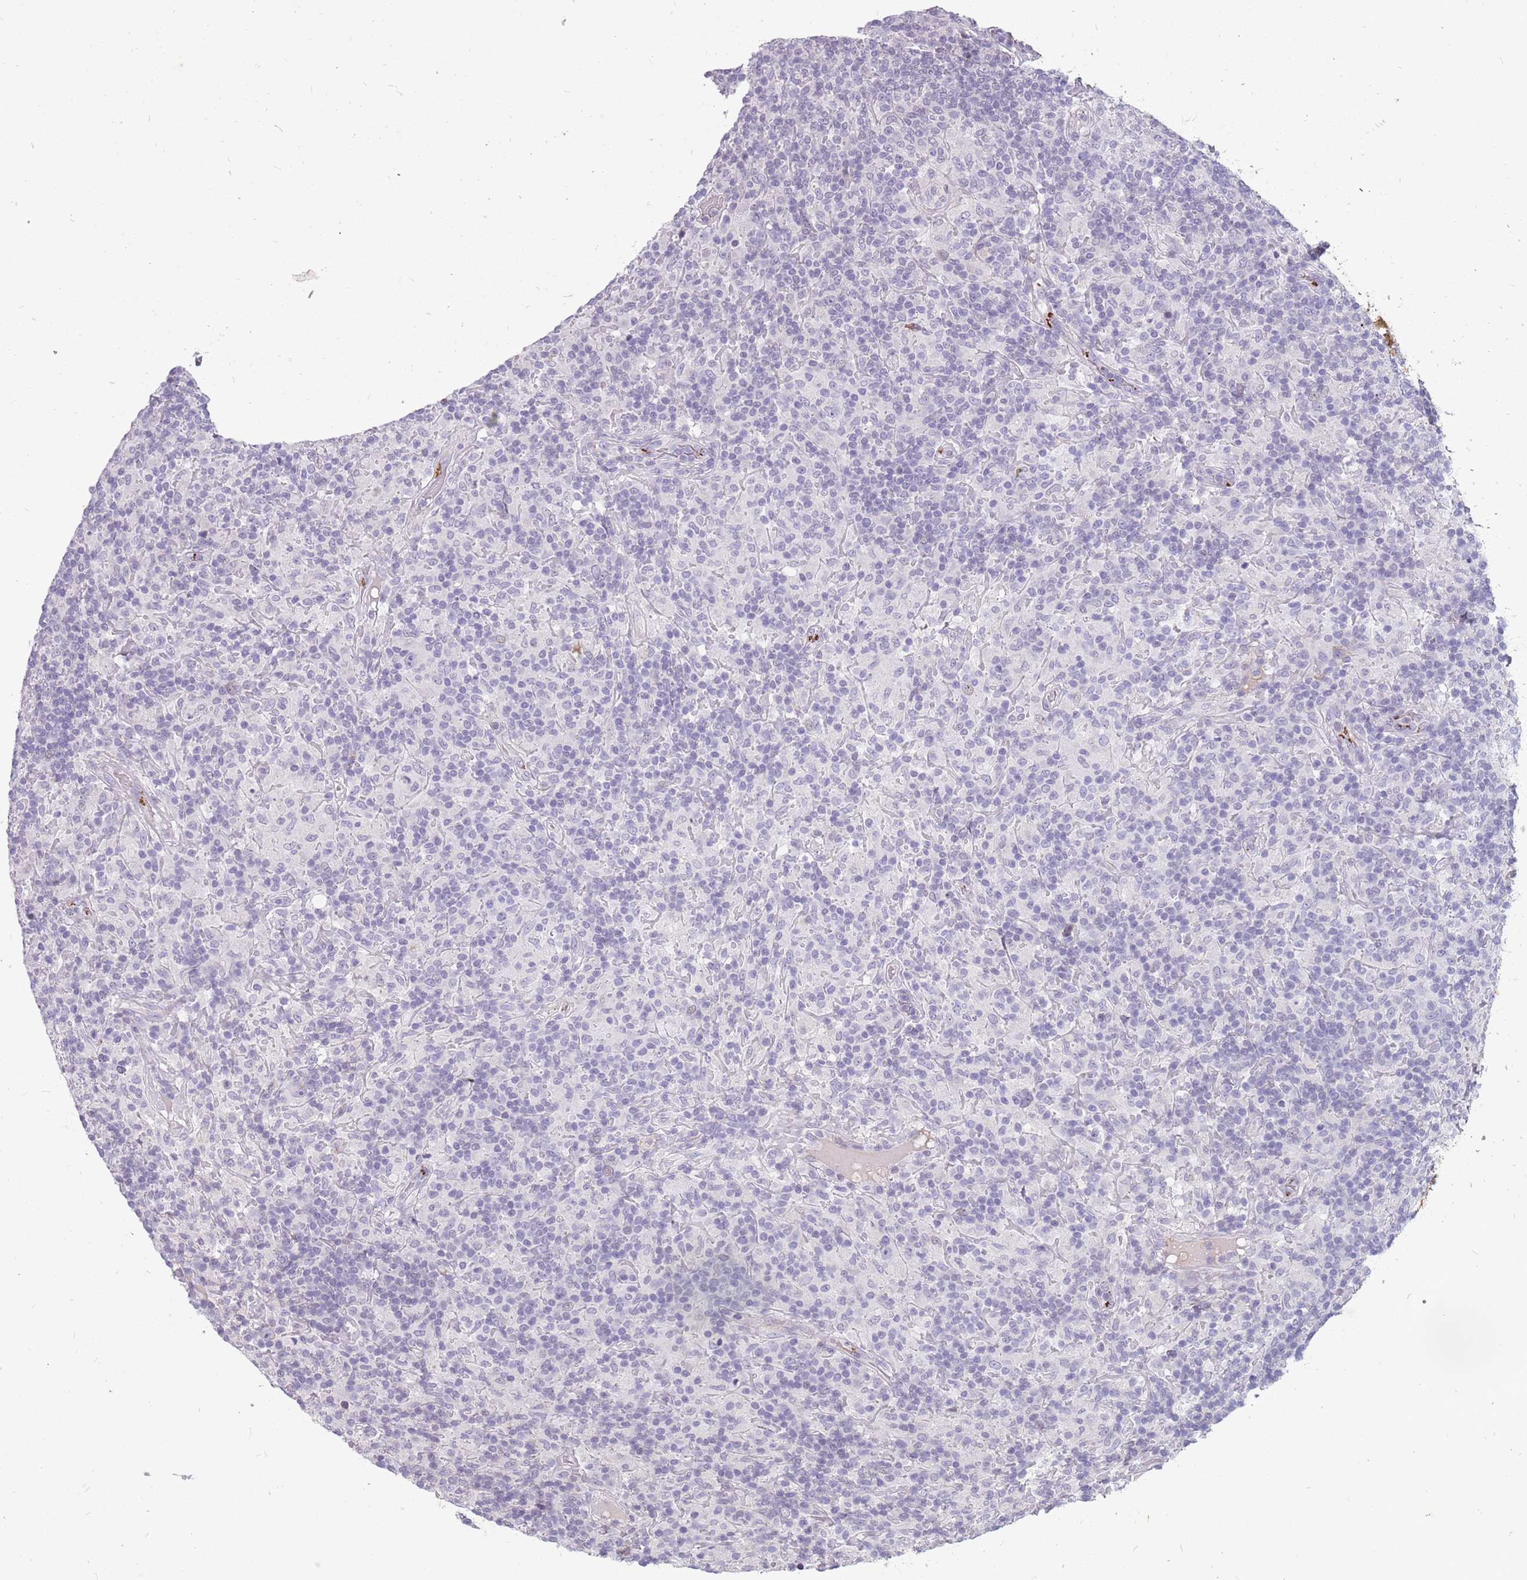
{"staining": {"intensity": "negative", "quantity": "none", "location": "none"}, "tissue": "lymphoma", "cell_type": "Tumor cells", "image_type": "cancer", "snomed": [{"axis": "morphology", "description": "Hodgkin's disease, NOS"}, {"axis": "topography", "description": "Lymph node"}], "caption": "Immunohistochemistry image of neoplastic tissue: human lymphoma stained with DAB (3,3'-diaminobenzidine) exhibits no significant protein expression in tumor cells.", "gene": "NEK6", "patient": {"sex": "male", "age": 70}}